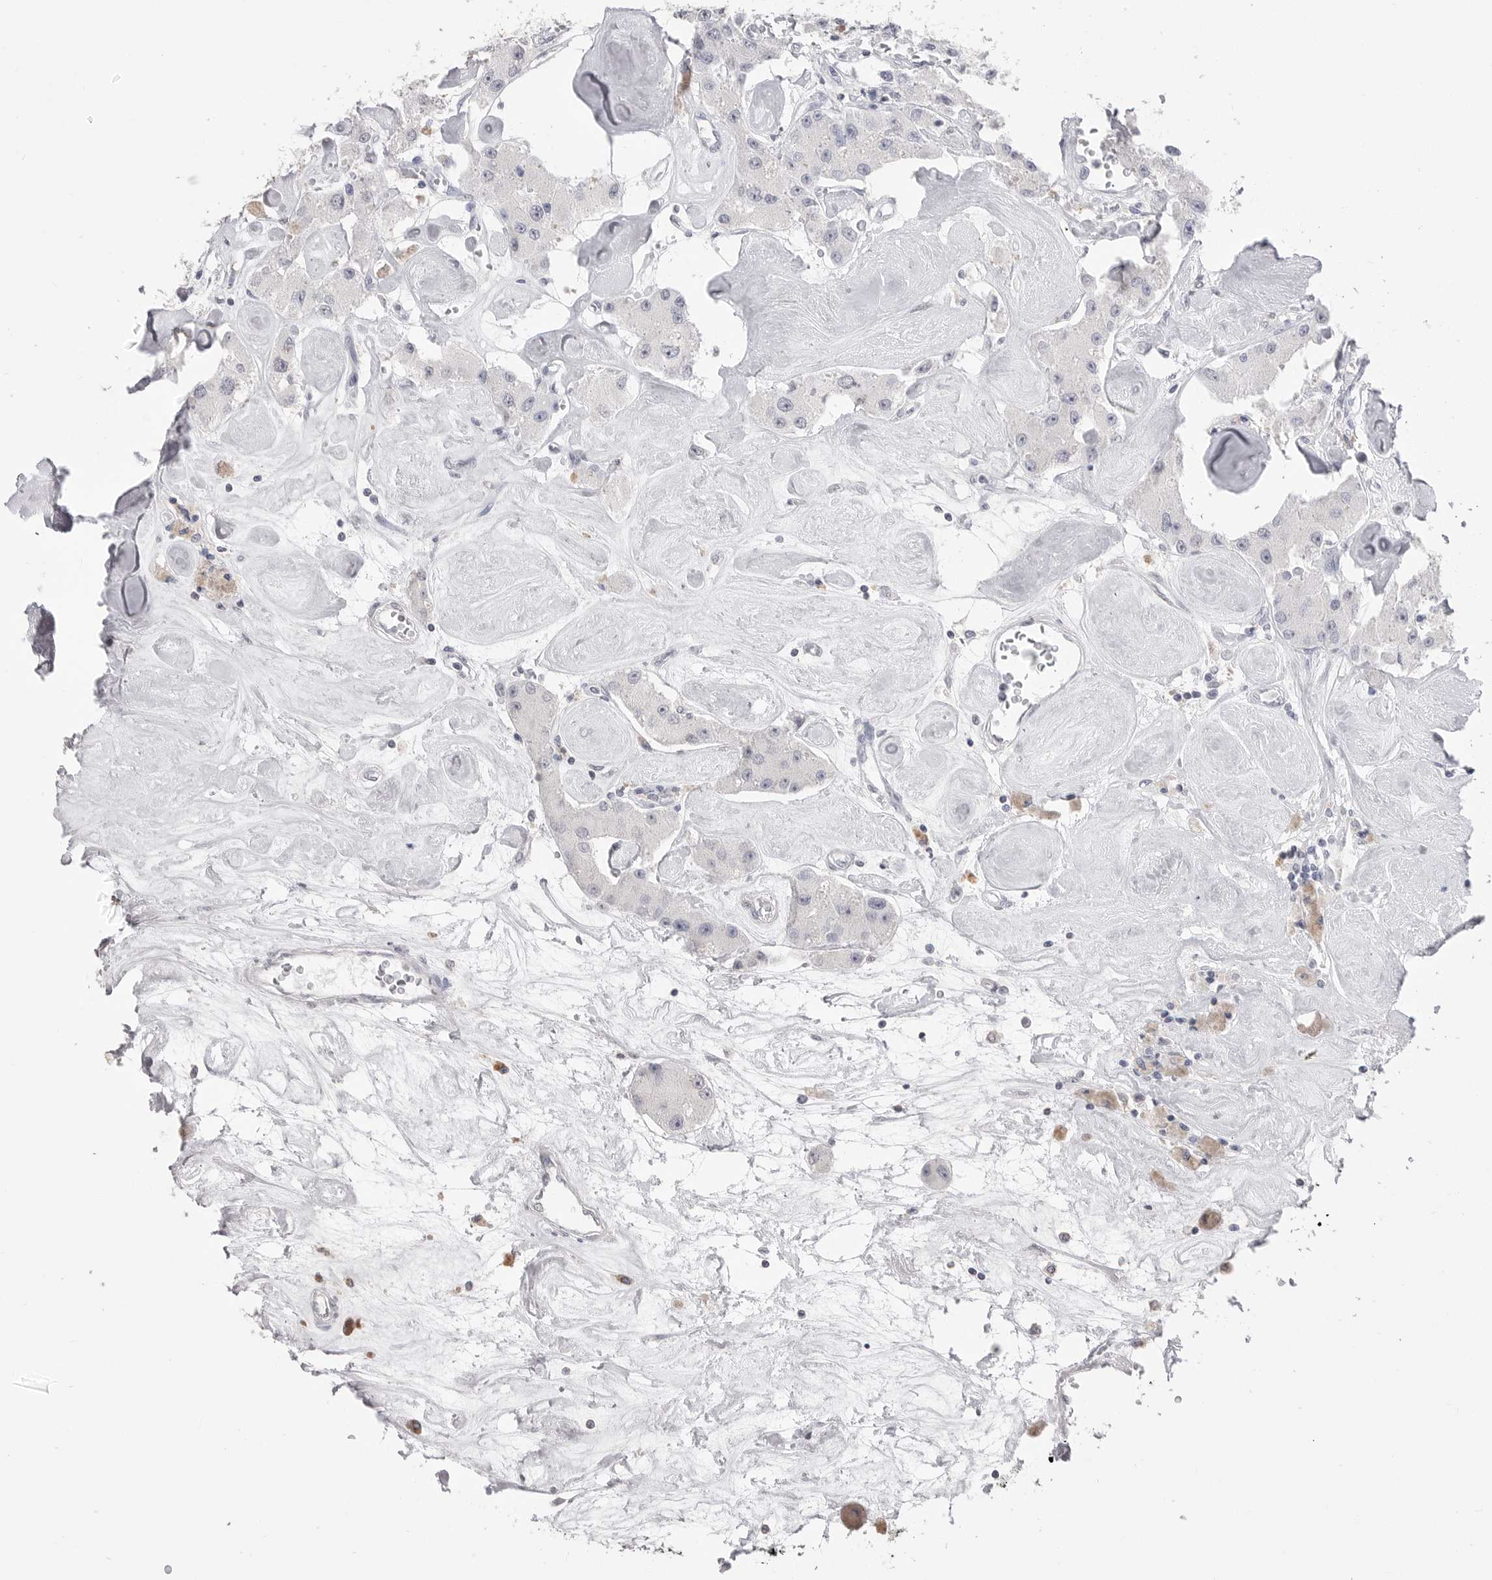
{"staining": {"intensity": "negative", "quantity": "none", "location": "none"}, "tissue": "carcinoid", "cell_type": "Tumor cells", "image_type": "cancer", "snomed": [{"axis": "morphology", "description": "Carcinoid, malignant, NOS"}, {"axis": "topography", "description": "Pancreas"}], "caption": "Tumor cells show no significant staining in malignant carcinoid. (DAB (3,3'-diaminobenzidine) immunohistochemistry visualized using brightfield microscopy, high magnification).", "gene": "ICAM5", "patient": {"sex": "male", "age": 41}}